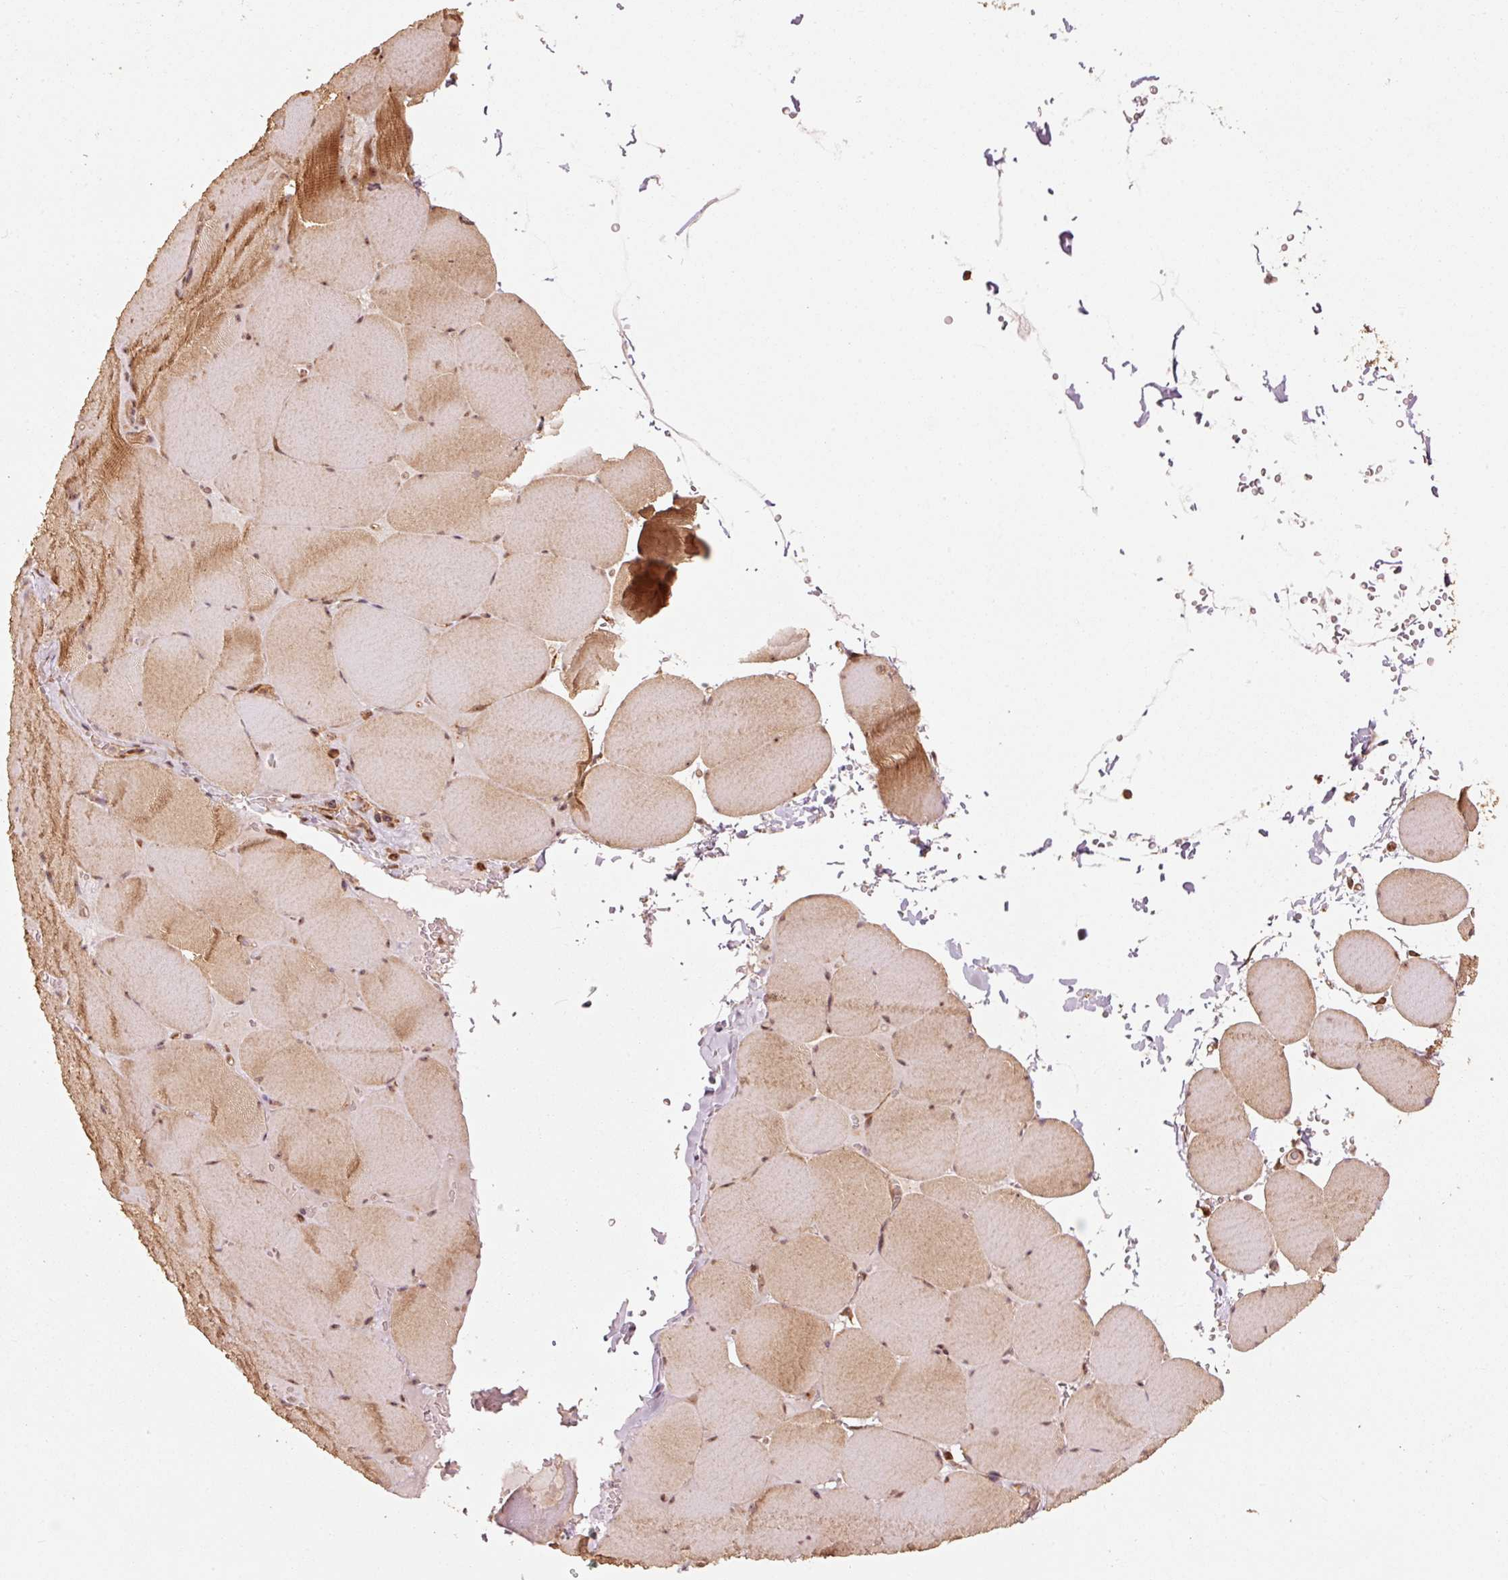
{"staining": {"intensity": "strong", "quantity": "25%-75%", "location": "cytoplasmic/membranous"}, "tissue": "skeletal muscle", "cell_type": "Myocytes", "image_type": "normal", "snomed": [{"axis": "morphology", "description": "Normal tissue, NOS"}, {"axis": "topography", "description": "Skeletal muscle"}, {"axis": "topography", "description": "Head-Neck"}], "caption": "Myocytes display high levels of strong cytoplasmic/membranous staining in approximately 25%-75% of cells in benign skeletal muscle. (Brightfield microscopy of DAB IHC at high magnification).", "gene": "MRPL16", "patient": {"sex": "male", "age": 66}}